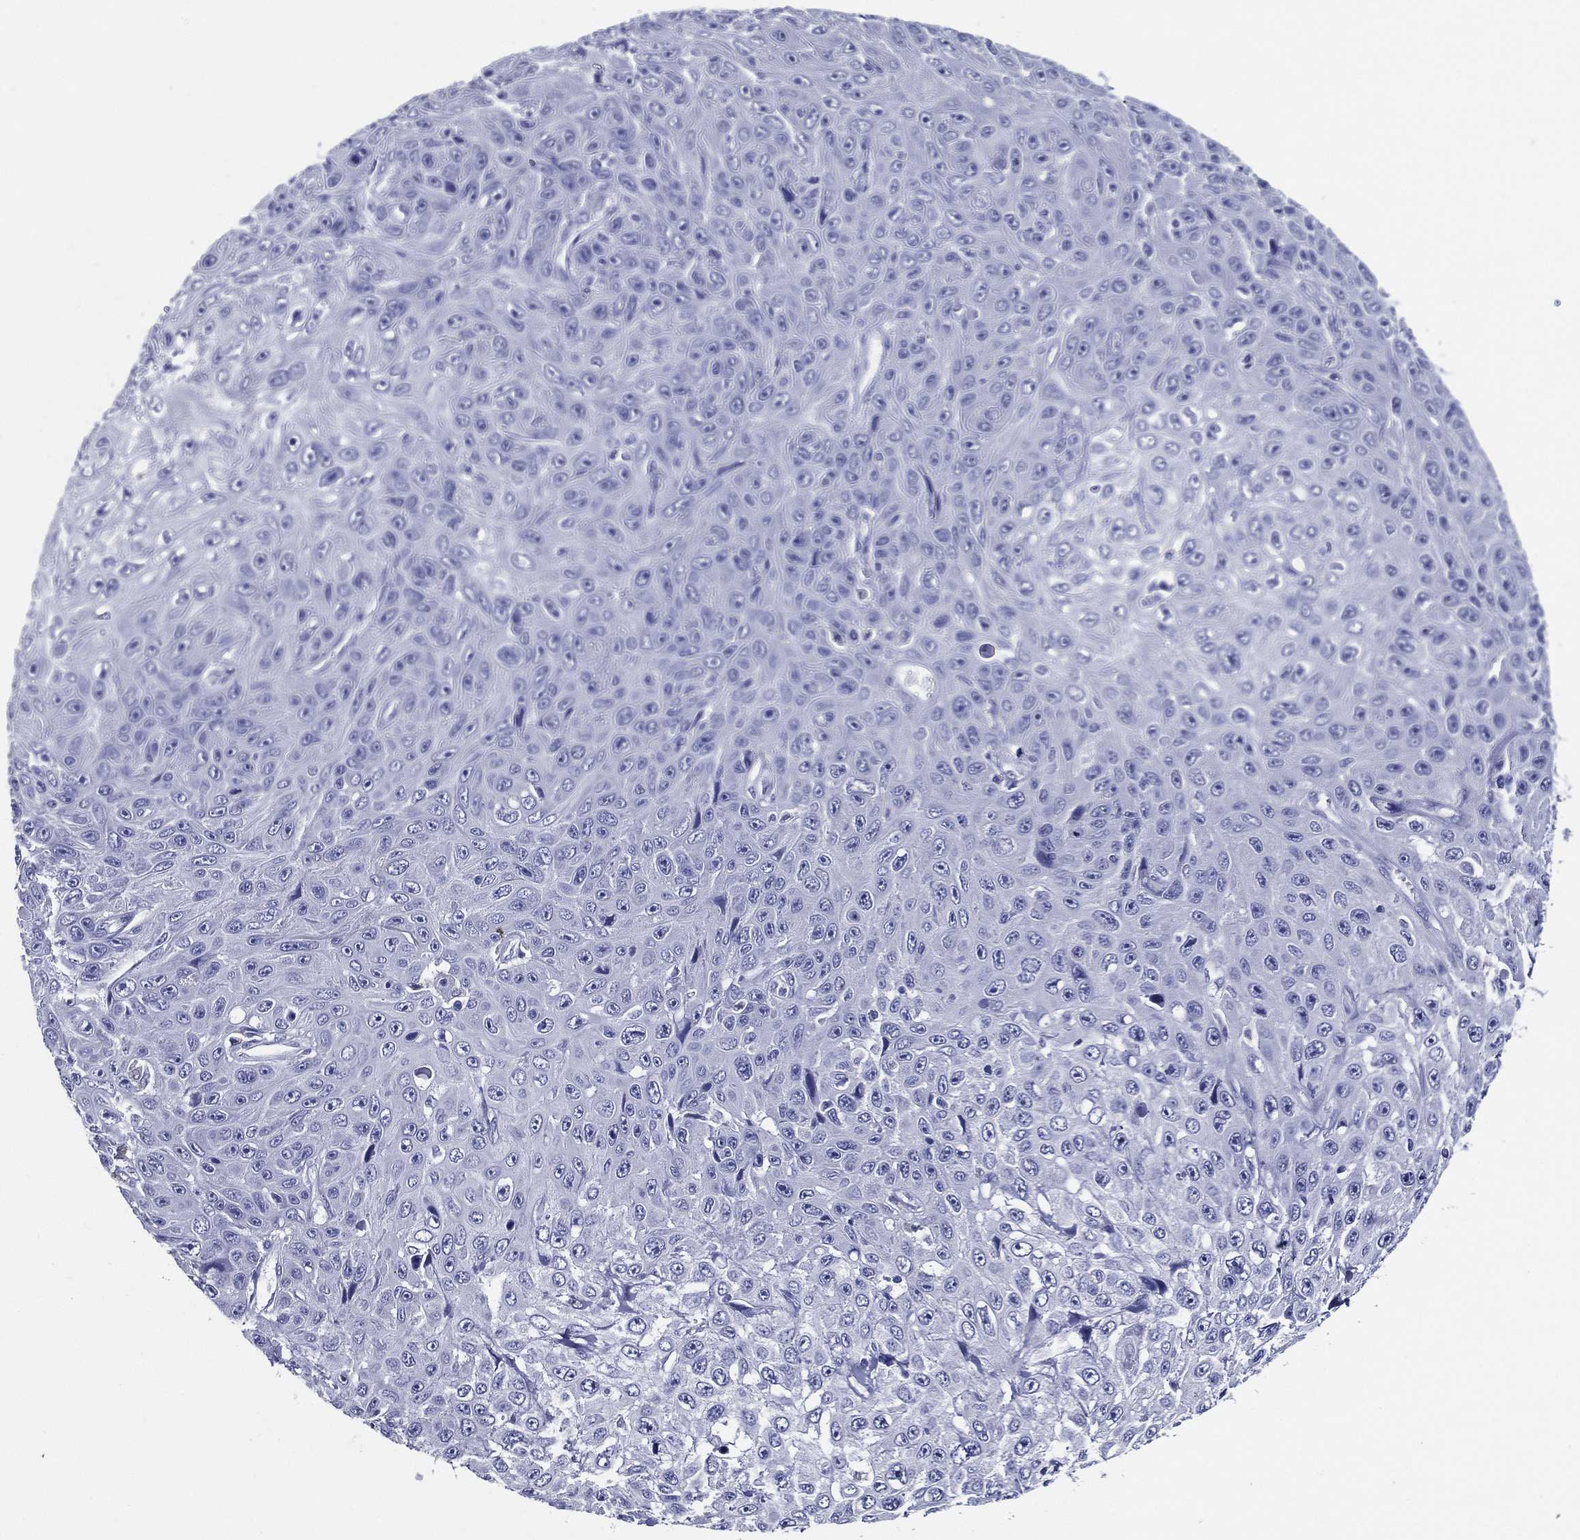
{"staining": {"intensity": "negative", "quantity": "none", "location": "none"}, "tissue": "skin cancer", "cell_type": "Tumor cells", "image_type": "cancer", "snomed": [{"axis": "morphology", "description": "Squamous cell carcinoma, NOS"}, {"axis": "topography", "description": "Skin"}], "caption": "IHC of skin cancer reveals no expression in tumor cells. The staining was performed using DAB to visualize the protein expression in brown, while the nuclei were stained in blue with hematoxylin (Magnification: 20x).", "gene": "ACE2", "patient": {"sex": "male", "age": 82}}